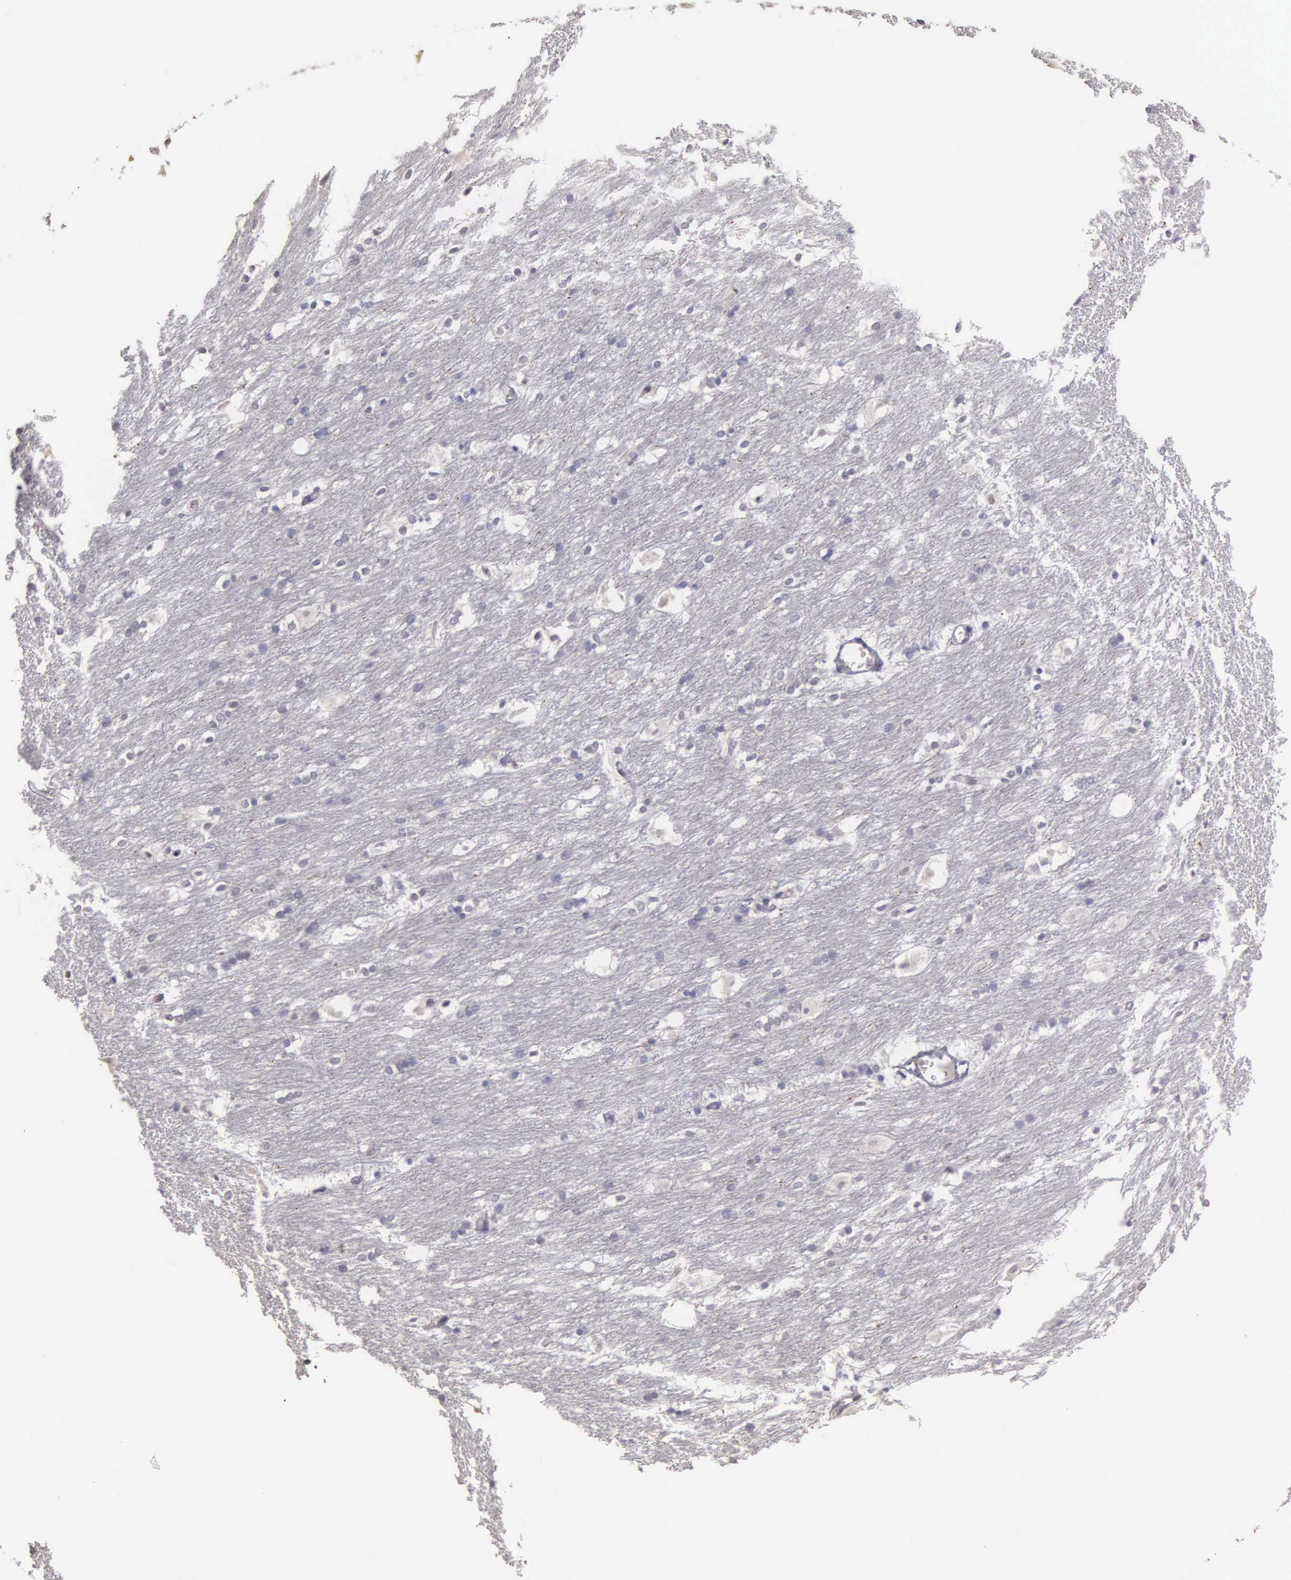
{"staining": {"intensity": "weak", "quantity": "<25%", "location": "nuclear"}, "tissue": "caudate", "cell_type": "Glial cells", "image_type": "normal", "snomed": [{"axis": "morphology", "description": "Normal tissue, NOS"}, {"axis": "topography", "description": "Lateral ventricle wall"}], "caption": "Immunohistochemistry image of normal caudate: caudate stained with DAB (3,3'-diaminobenzidine) reveals no significant protein positivity in glial cells. The staining was performed using DAB to visualize the protein expression in brown, while the nuclei were stained in blue with hematoxylin (Magnification: 20x).", "gene": "UPB1", "patient": {"sex": "female", "age": 19}}